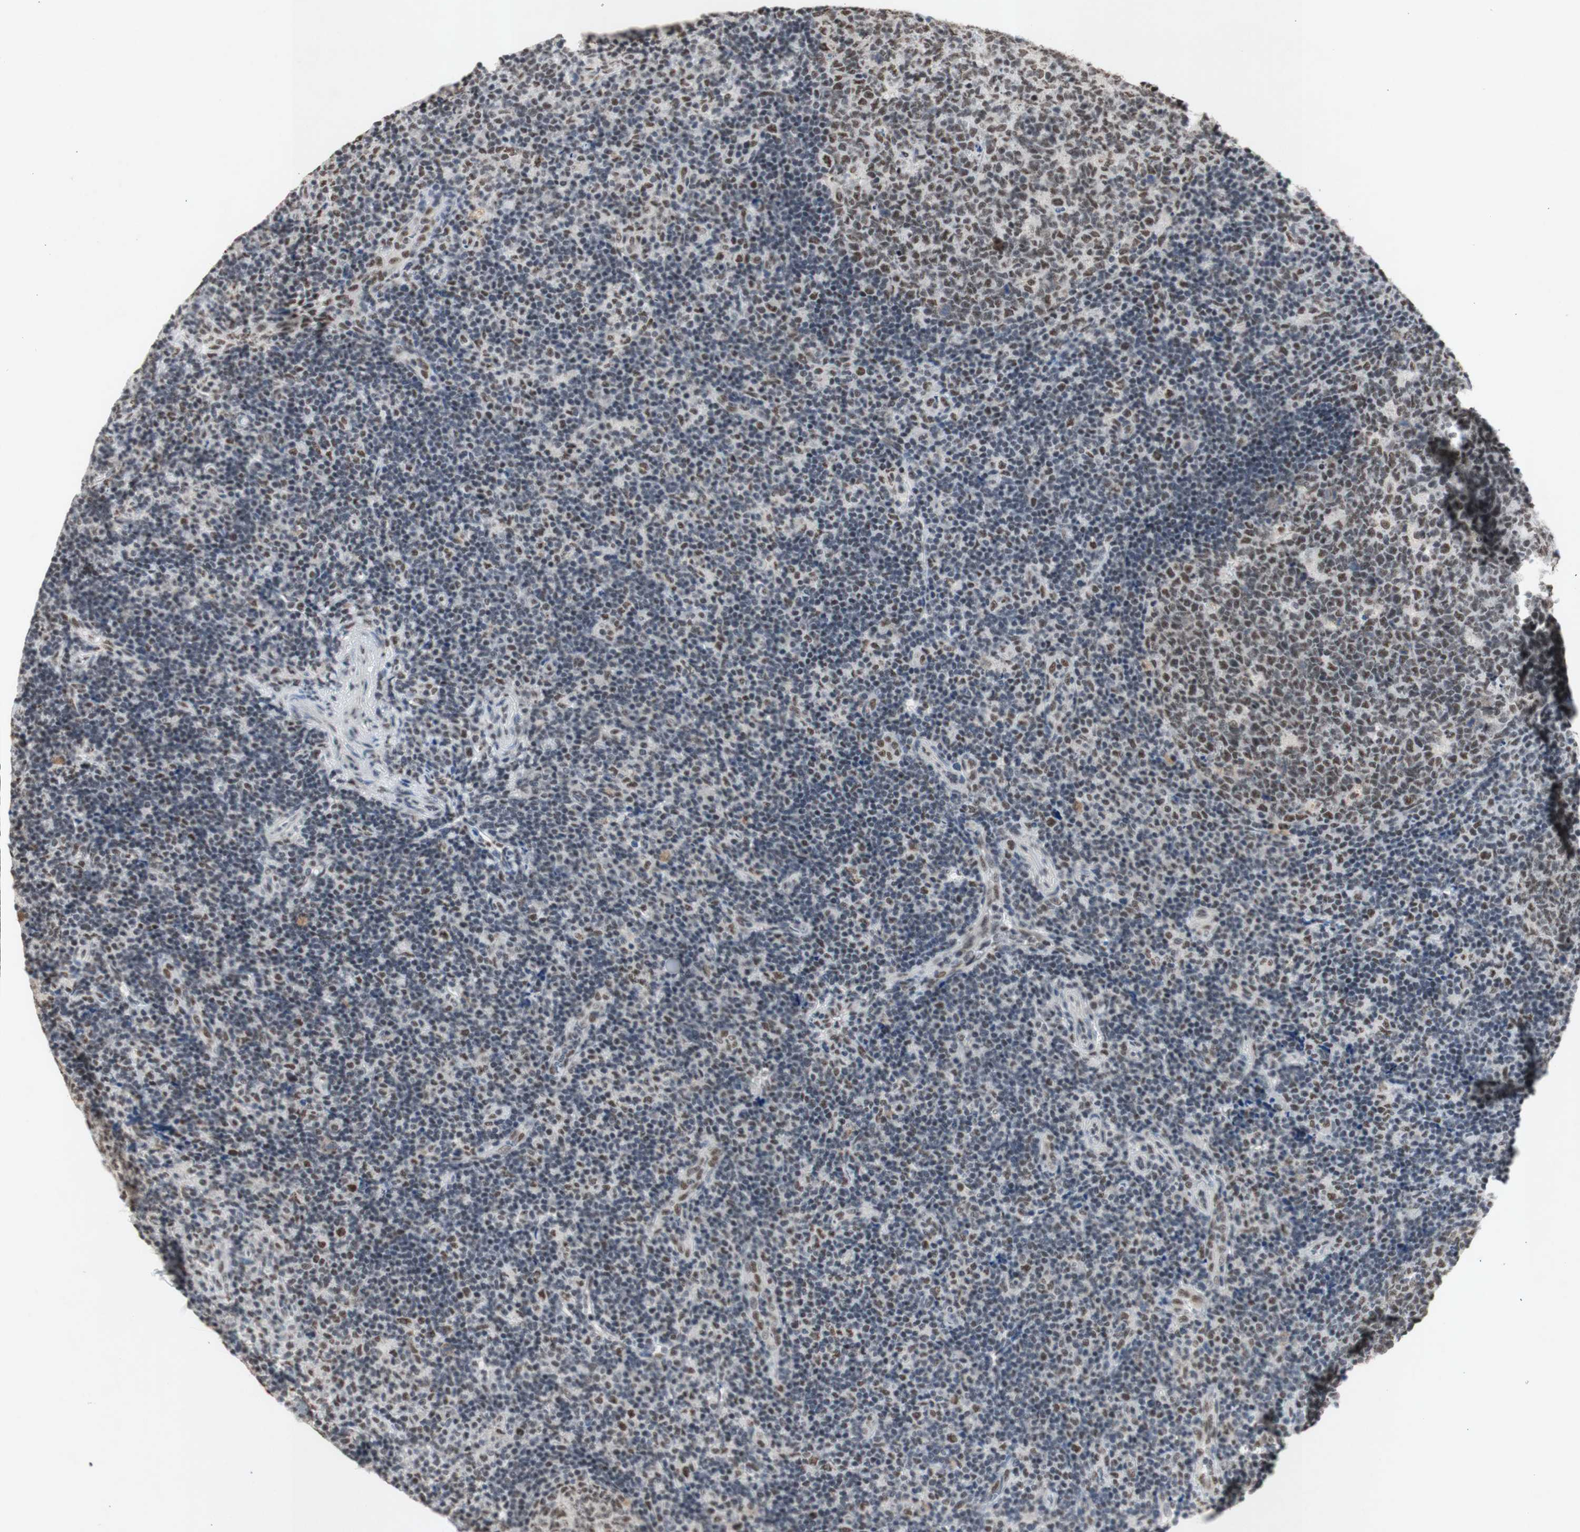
{"staining": {"intensity": "moderate", "quantity": ">75%", "location": "nuclear"}, "tissue": "tonsil", "cell_type": "Germinal center cells", "image_type": "normal", "snomed": [{"axis": "morphology", "description": "Normal tissue, NOS"}, {"axis": "topography", "description": "Tonsil"}], "caption": "Immunohistochemical staining of normal human tonsil shows moderate nuclear protein expression in about >75% of germinal center cells.", "gene": "SNRPB", "patient": {"sex": "female", "age": 40}}